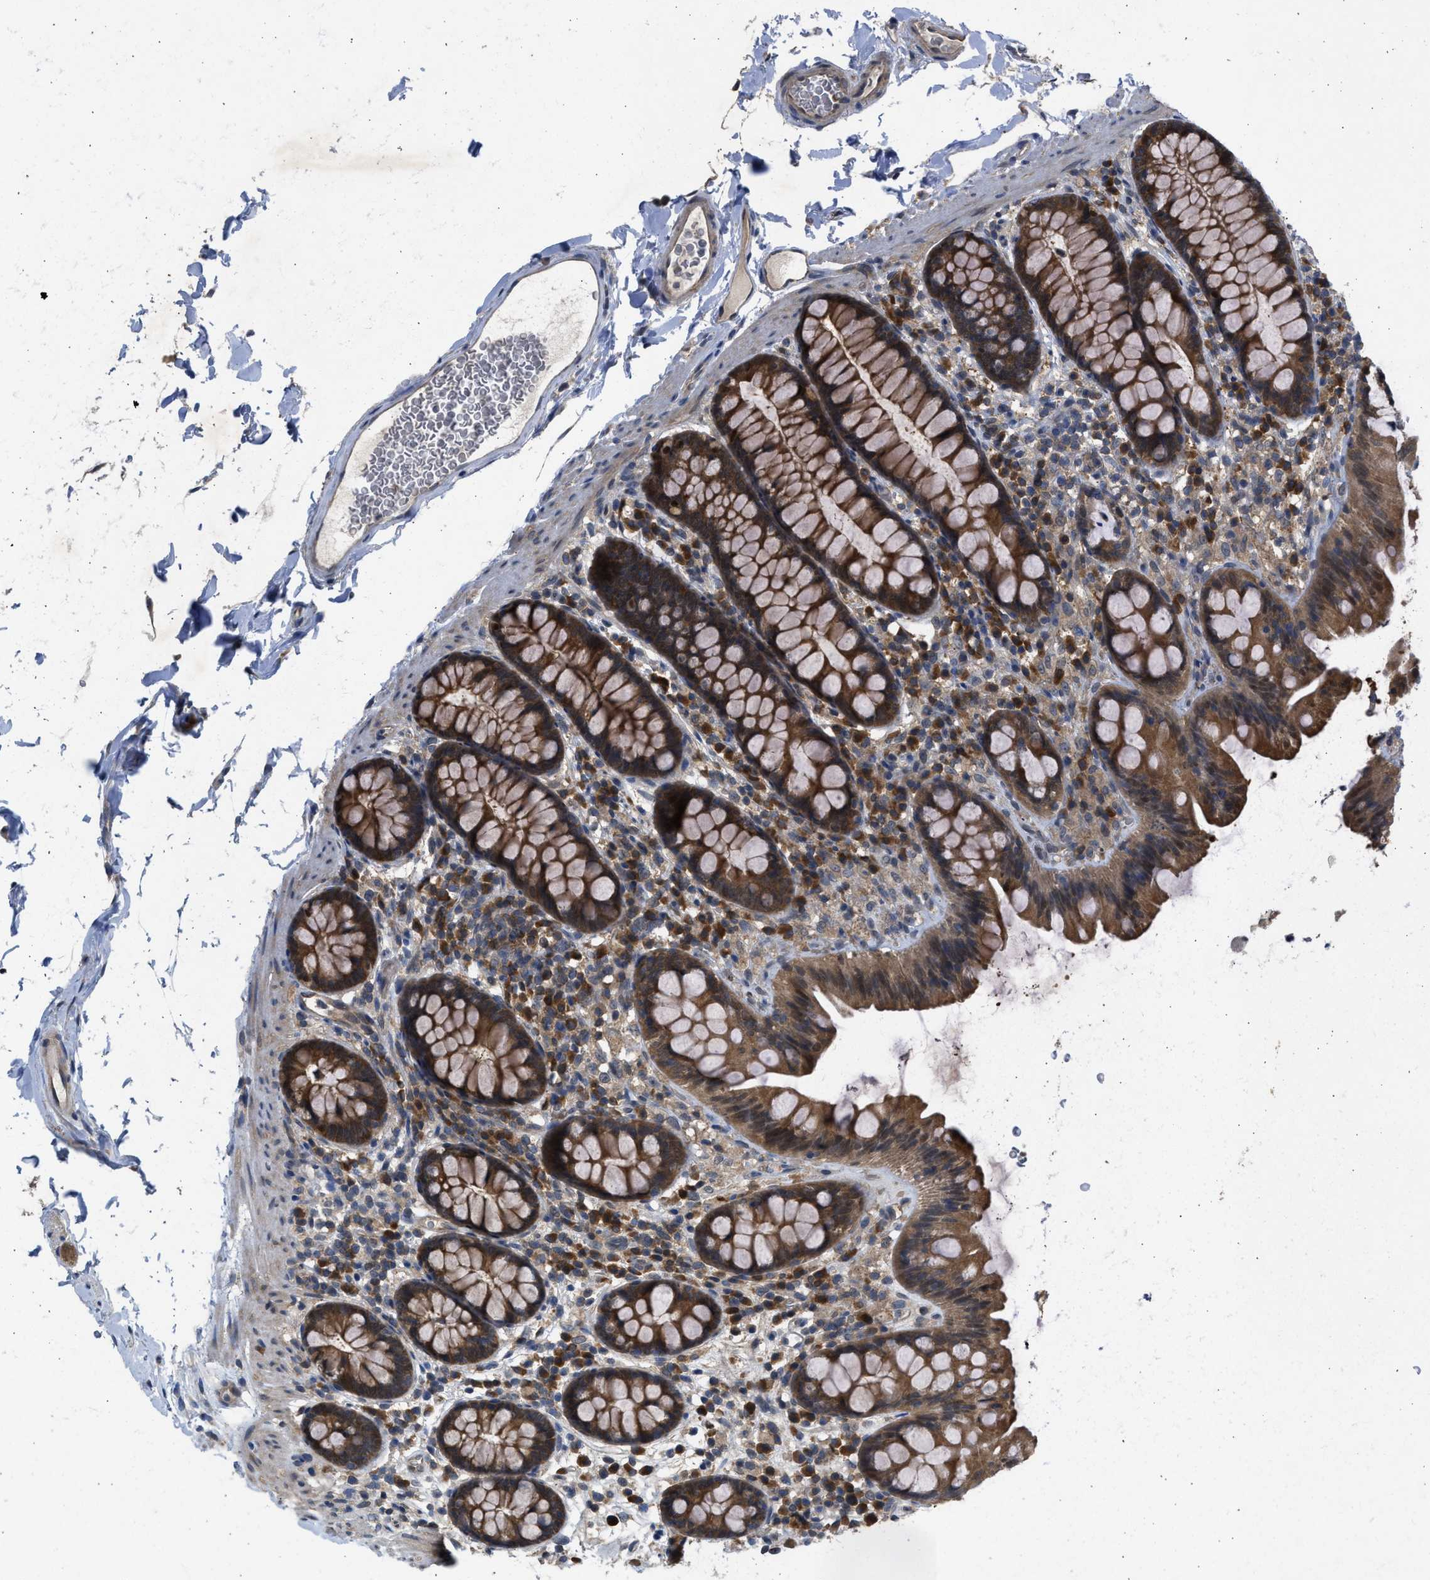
{"staining": {"intensity": "weak", "quantity": ">75%", "location": "cytoplasmic/membranous"}, "tissue": "colon", "cell_type": "Endothelial cells", "image_type": "normal", "snomed": [{"axis": "morphology", "description": "Normal tissue, NOS"}, {"axis": "topography", "description": "Colon"}], "caption": "A photomicrograph of human colon stained for a protein reveals weak cytoplasmic/membranous brown staining in endothelial cells. (brown staining indicates protein expression, while blue staining denotes nuclei).", "gene": "MAPK7", "patient": {"sex": "female", "age": 80}}